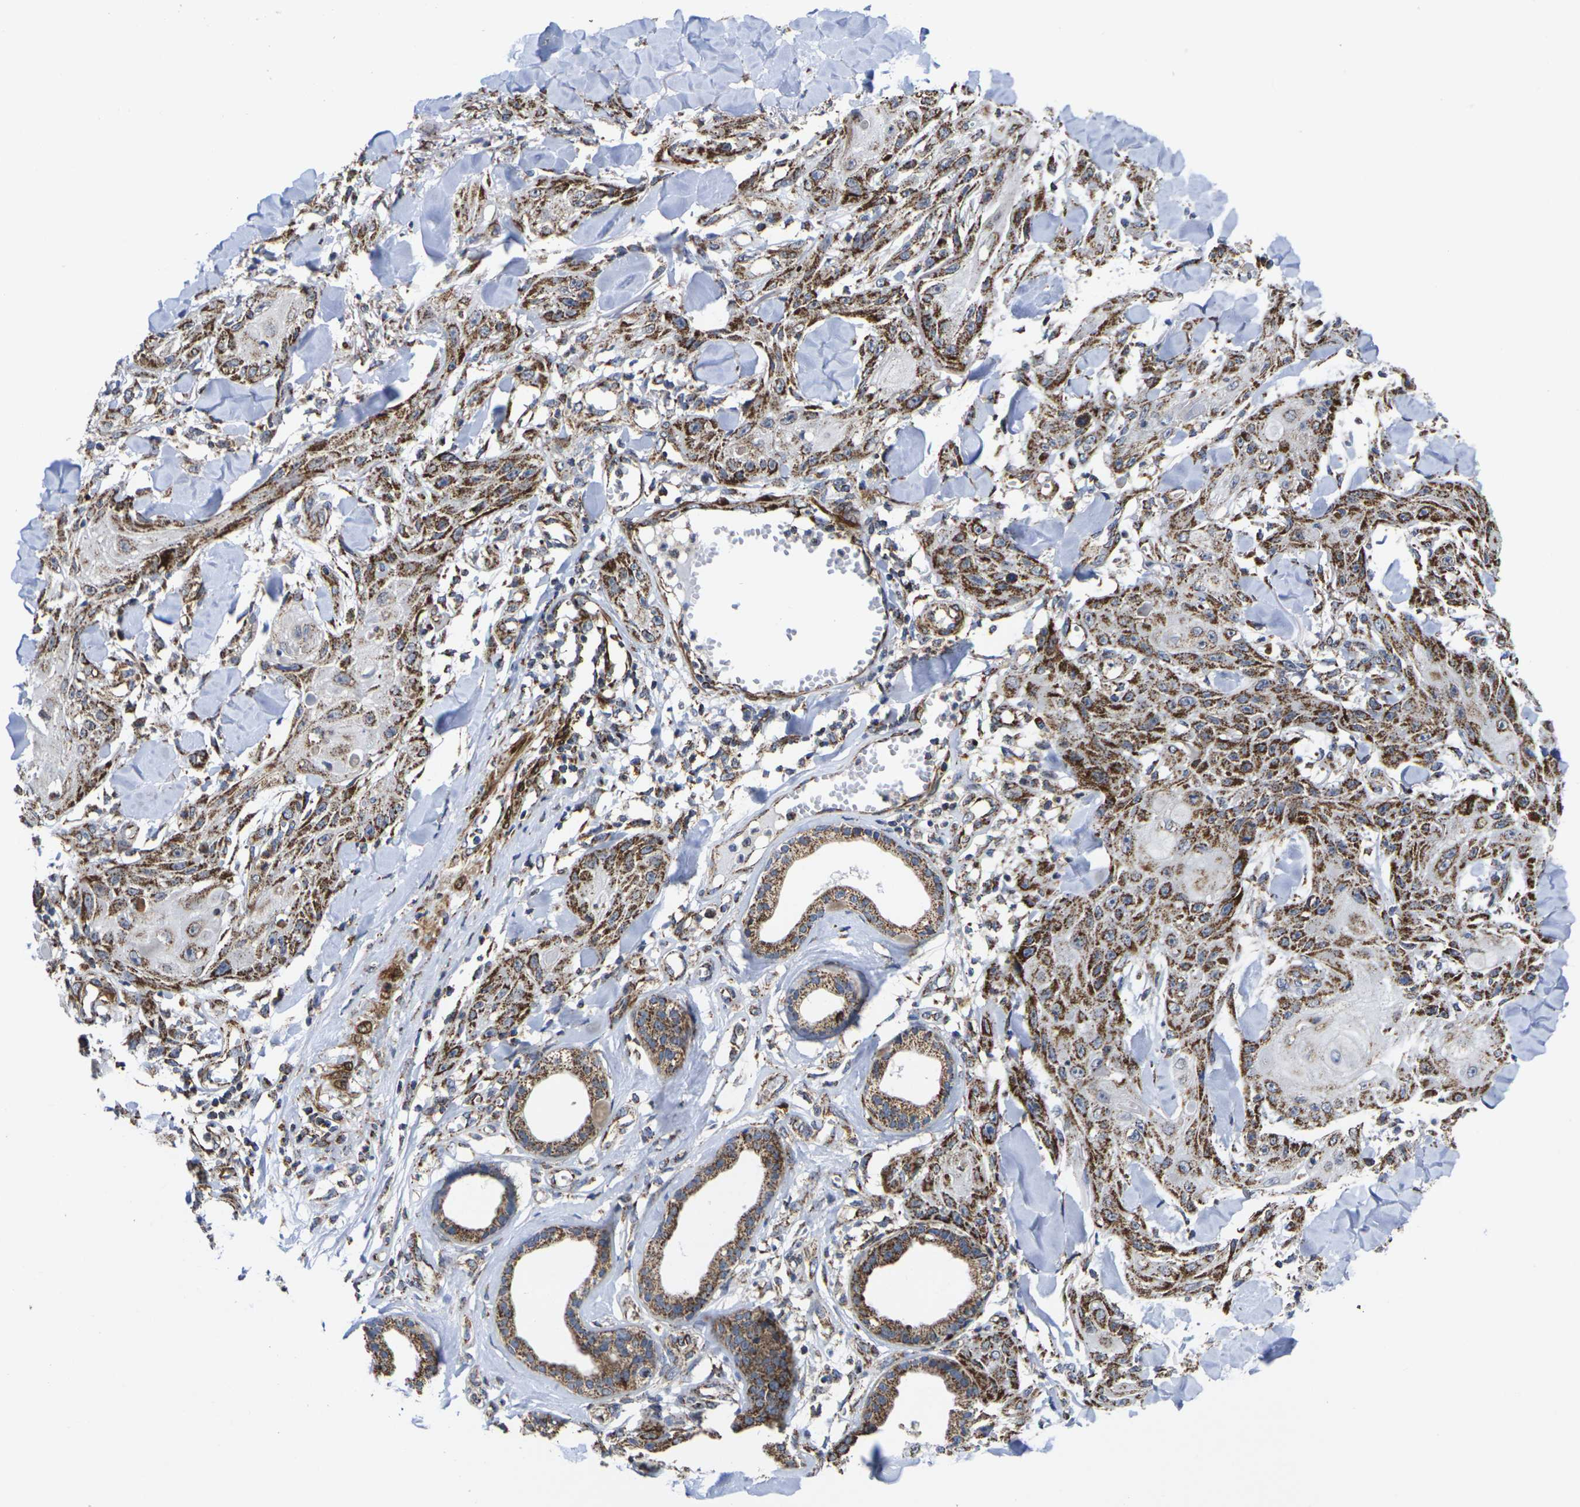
{"staining": {"intensity": "strong", "quantity": ">75%", "location": "cytoplasmic/membranous"}, "tissue": "skin cancer", "cell_type": "Tumor cells", "image_type": "cancer", "snomed": [{"axis": "morphology", "description": "Squamous cell carcinoma, NOS"}, {"axis": "topography", "description": "Skin"}], "caption": "Immunohistochemical staining of squamous cell carcinoma (skin) demonstrates strong cytoplasmic/membranous protein positivity in about >75% of tumor cells.", "gene": "P2RY11", "patient": {"sex": "male", "age": 74}}